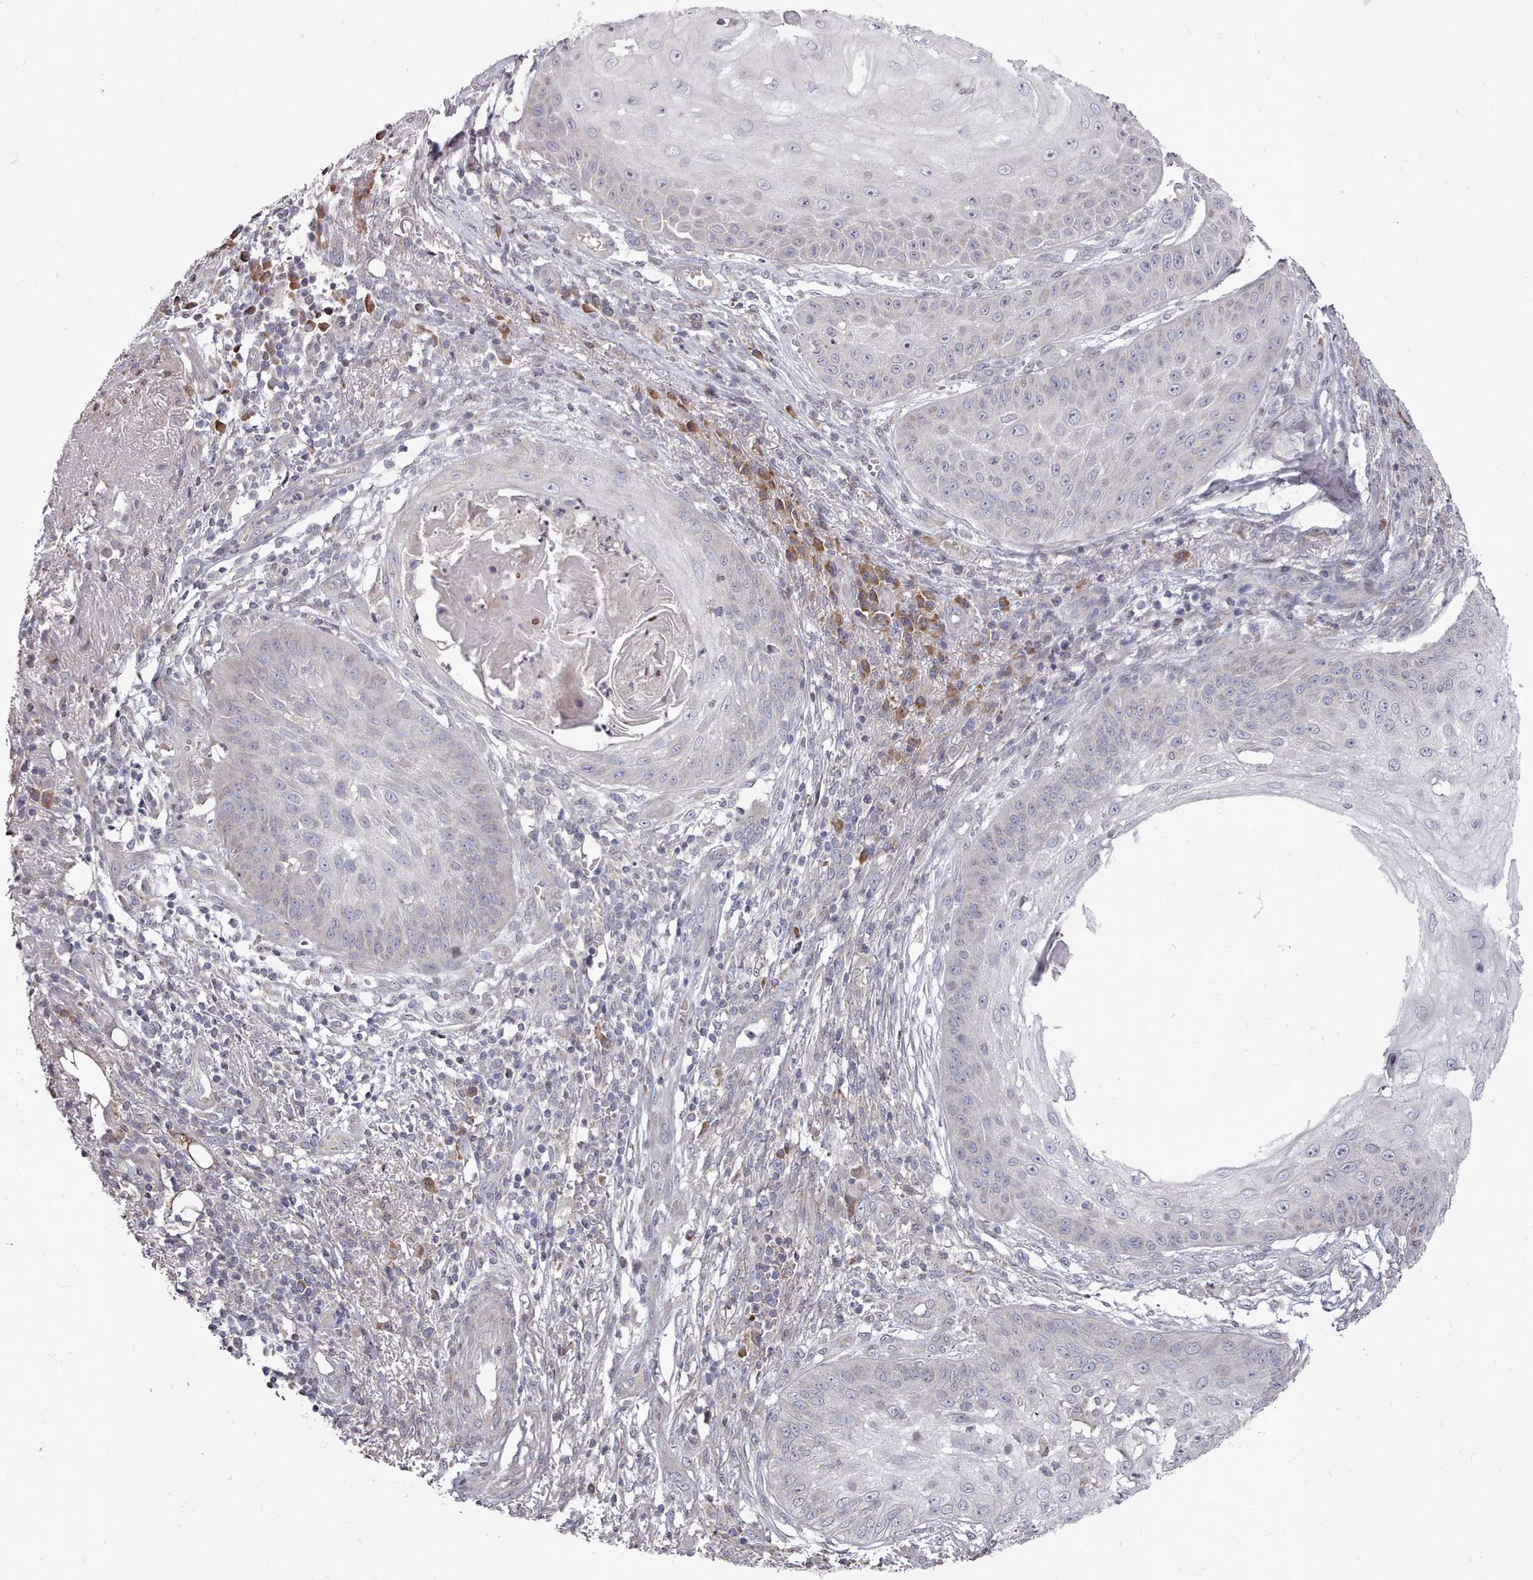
{"staining": {"intensity": "negative", "quantity": "none", "location": "none"}, "tissue": "skin cancer", "cell_type": "Tumor cells", "image_type": "cancer", "snomed": [{"axis": "morphology", "description": "Squamous cell carcinoma, NOS"}, {"axis": "topography", "description": "Skin"}], "caption": "Skin cancer stained for a protein using immunohistochemistry (IHC) exhibits no staining tumor cells.", "gene": "ACKR3", "patient": {"sex": "male", "age": 70}}